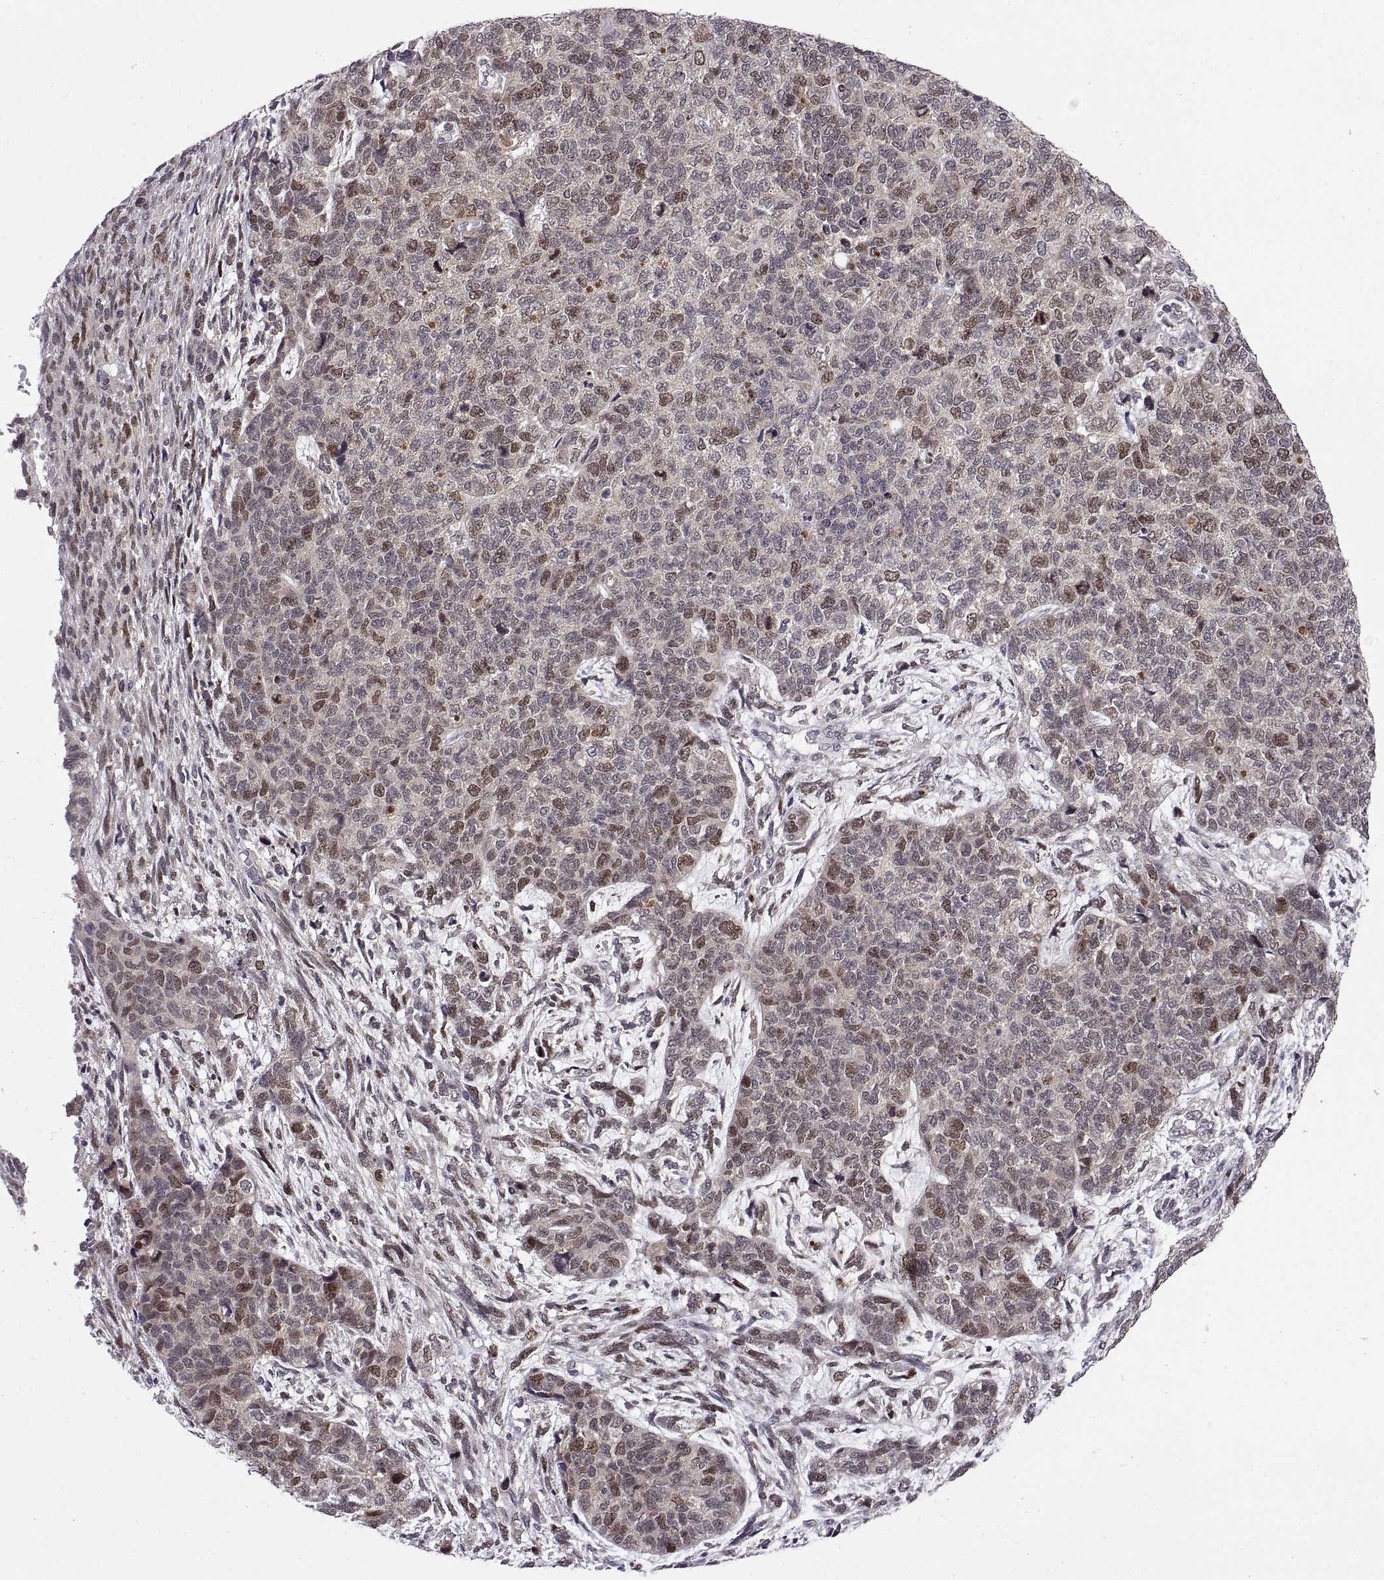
{"staining": {"intensity": "weak", "quantity": "25%-75%", "location": "nuclear"}, "tissue": "cervical cancer", "cell_type": "Tumor cells", "image_type": "cancer", "snomed": [{"axis": "morphology", "description": "Squamous cell carcinoma, NOS"}, {"axis": "topography", "description": "Cervix"}], "caption": "Immunohistochemistry (IHC) histopathology image of neoplastic tissue: cervical squamous cell carcinoma stained using immunohistochemistry (IHC) demonstrates low levels of weak protein expression localized specifically in the nuclear of tumor cells, appearing as a nuclear brown color.", "gene": "CHFR", "patient": {"sex": "female", "age": 63}}